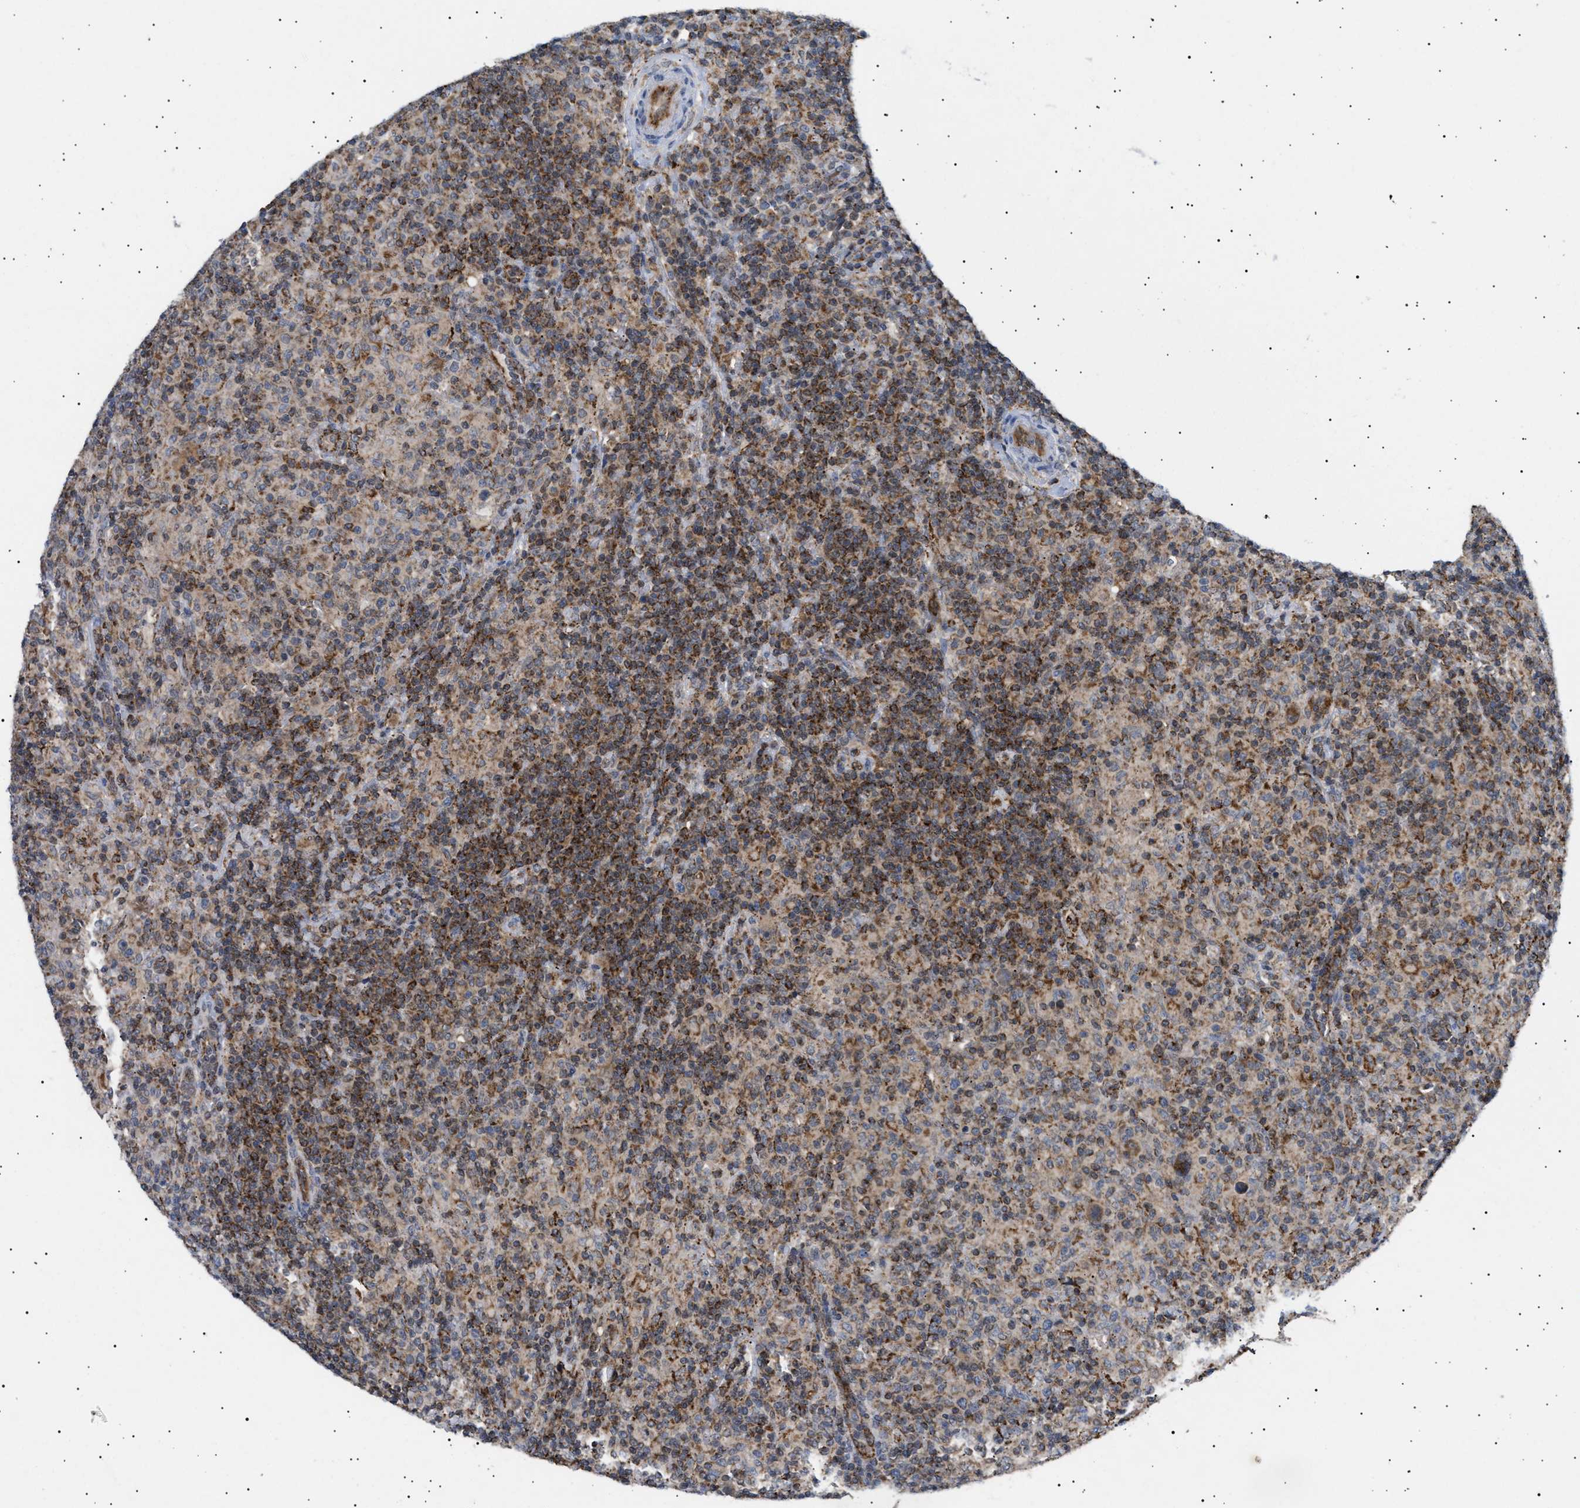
{"staining": {"intensity": "weak", "quantity": ">75%", "location": "cytoplasmic/membranous"}, "tissue": "lymphoma", "cell_type": "Tumor cells", "image_type": "cancer", "snomed": [{"axis": "morphology", "description": "Hodgkin's disease, NOS"}, {"axis": "topography", "description": "Lymph node"}], "caption": "Hodgkin's disease was stained to show a protein in brown. There is low levels of weak cytoplasmic/membranous staining in about >75% of tumor cells.", "gene": "SIRT5", "patient": {"sex": "male", "age": 70}}